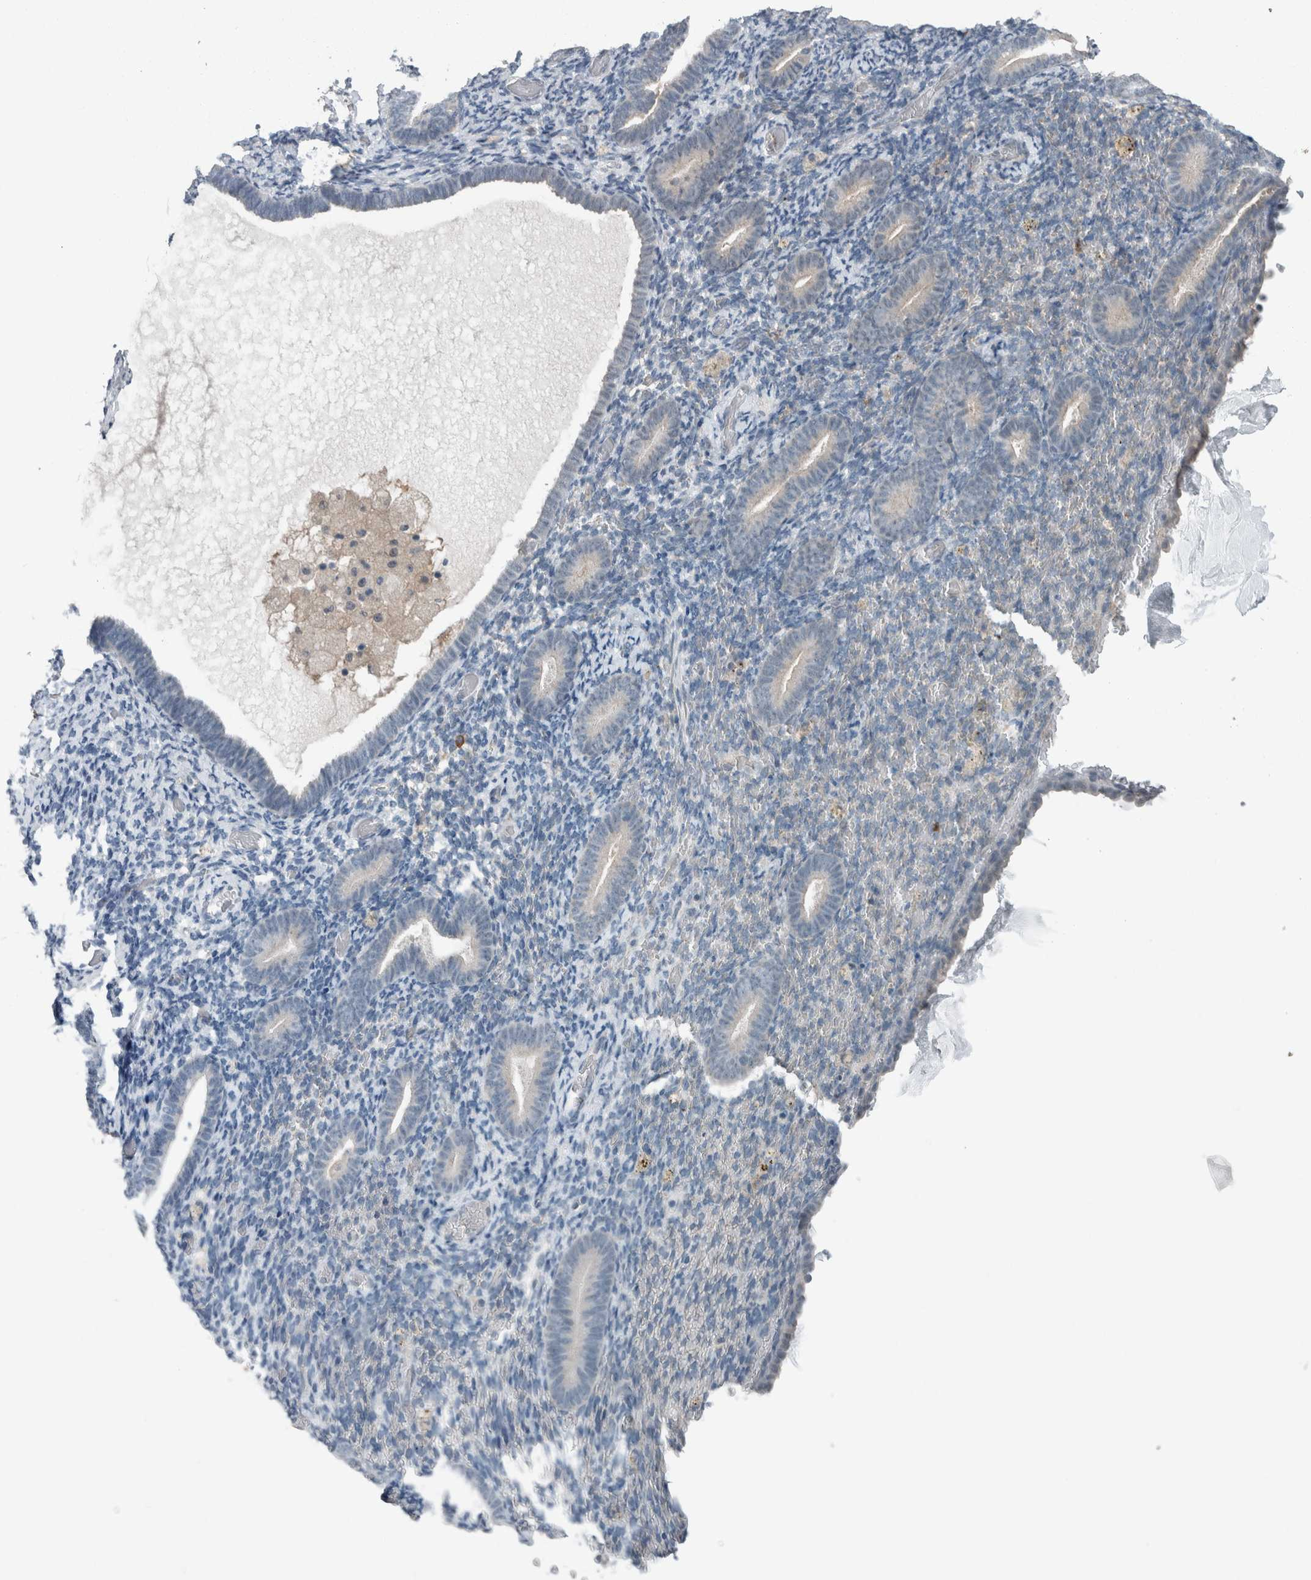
{"staining": {"intensity": "negative", "quantity": "none", "location": "none"}, "tissue": "endometrium", "cell_type": "Cells in endometrial stroma", "image_type": "normal", "snomed": [{"axis": "morphology", "description": "Normal tissue, NOS"}, {"axis": "topography", "description": "Endometrium"}], "caption": "IHC of unremarkable human endometrium displays no expression in cells in endometrial stroma.", "gene": "MYO1E", "patient": {"sex": "female", "age": 51}}